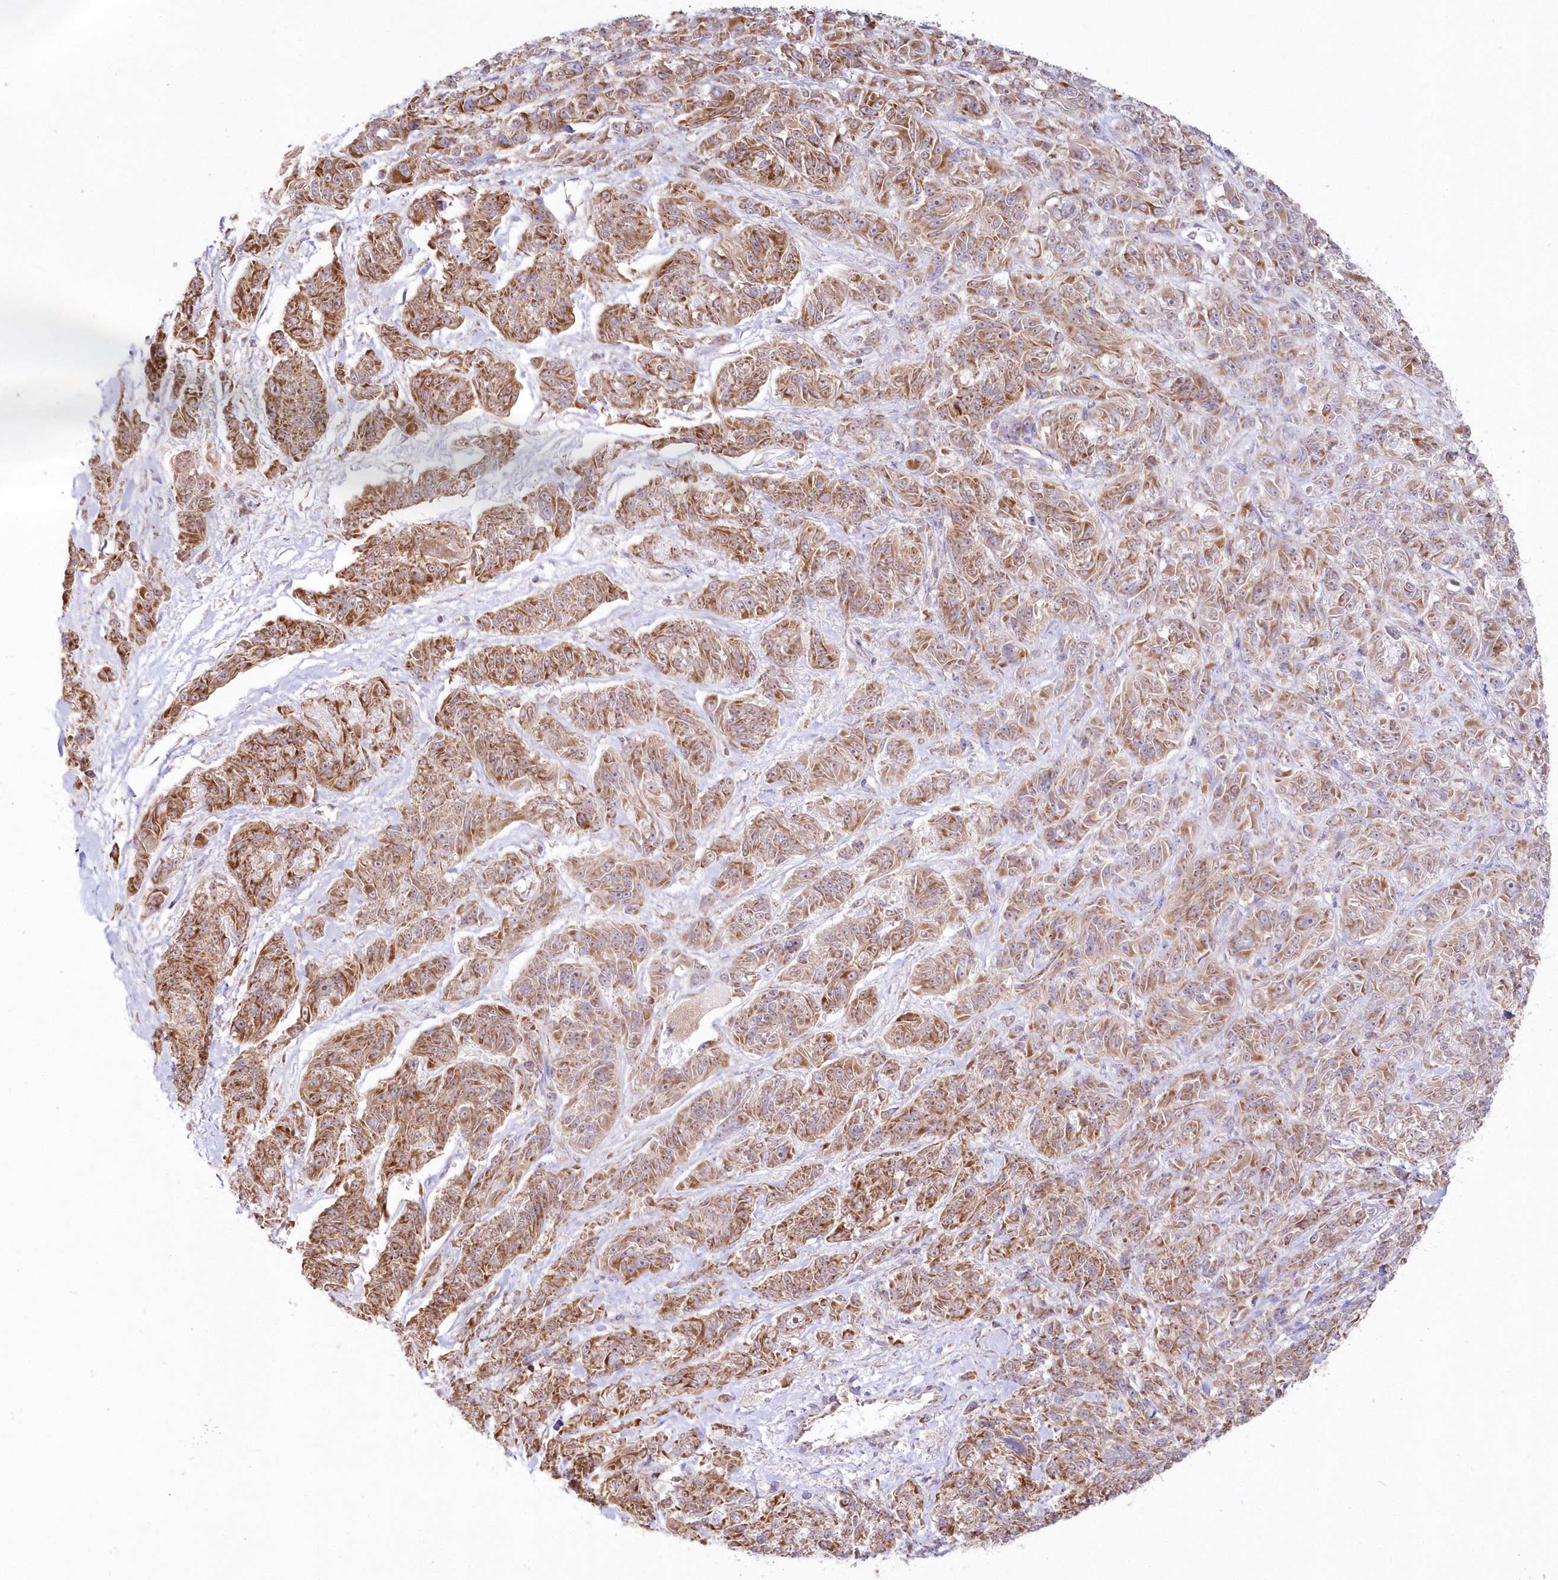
{"staining": {"intensity": "moderate", "quantity": ">75%", "location": "cytoplasmic/membranous"}, "tissue": "melanoma", "cell_type": "Tumor cells", "image_type": "cancer", "snomed": [{"axis": "morphology", "description": "Malignant melanoma, NOS"}, {"axis": "topography", "description": "Skin"}], "caption": "Brown immunohistochemical staining in human melanoma displays moderate cytoplasmic/membranous staining in approximately >75% of tumor cells.", "gene": "DNA2", "patient": {"sex": "male", "age": 53}}